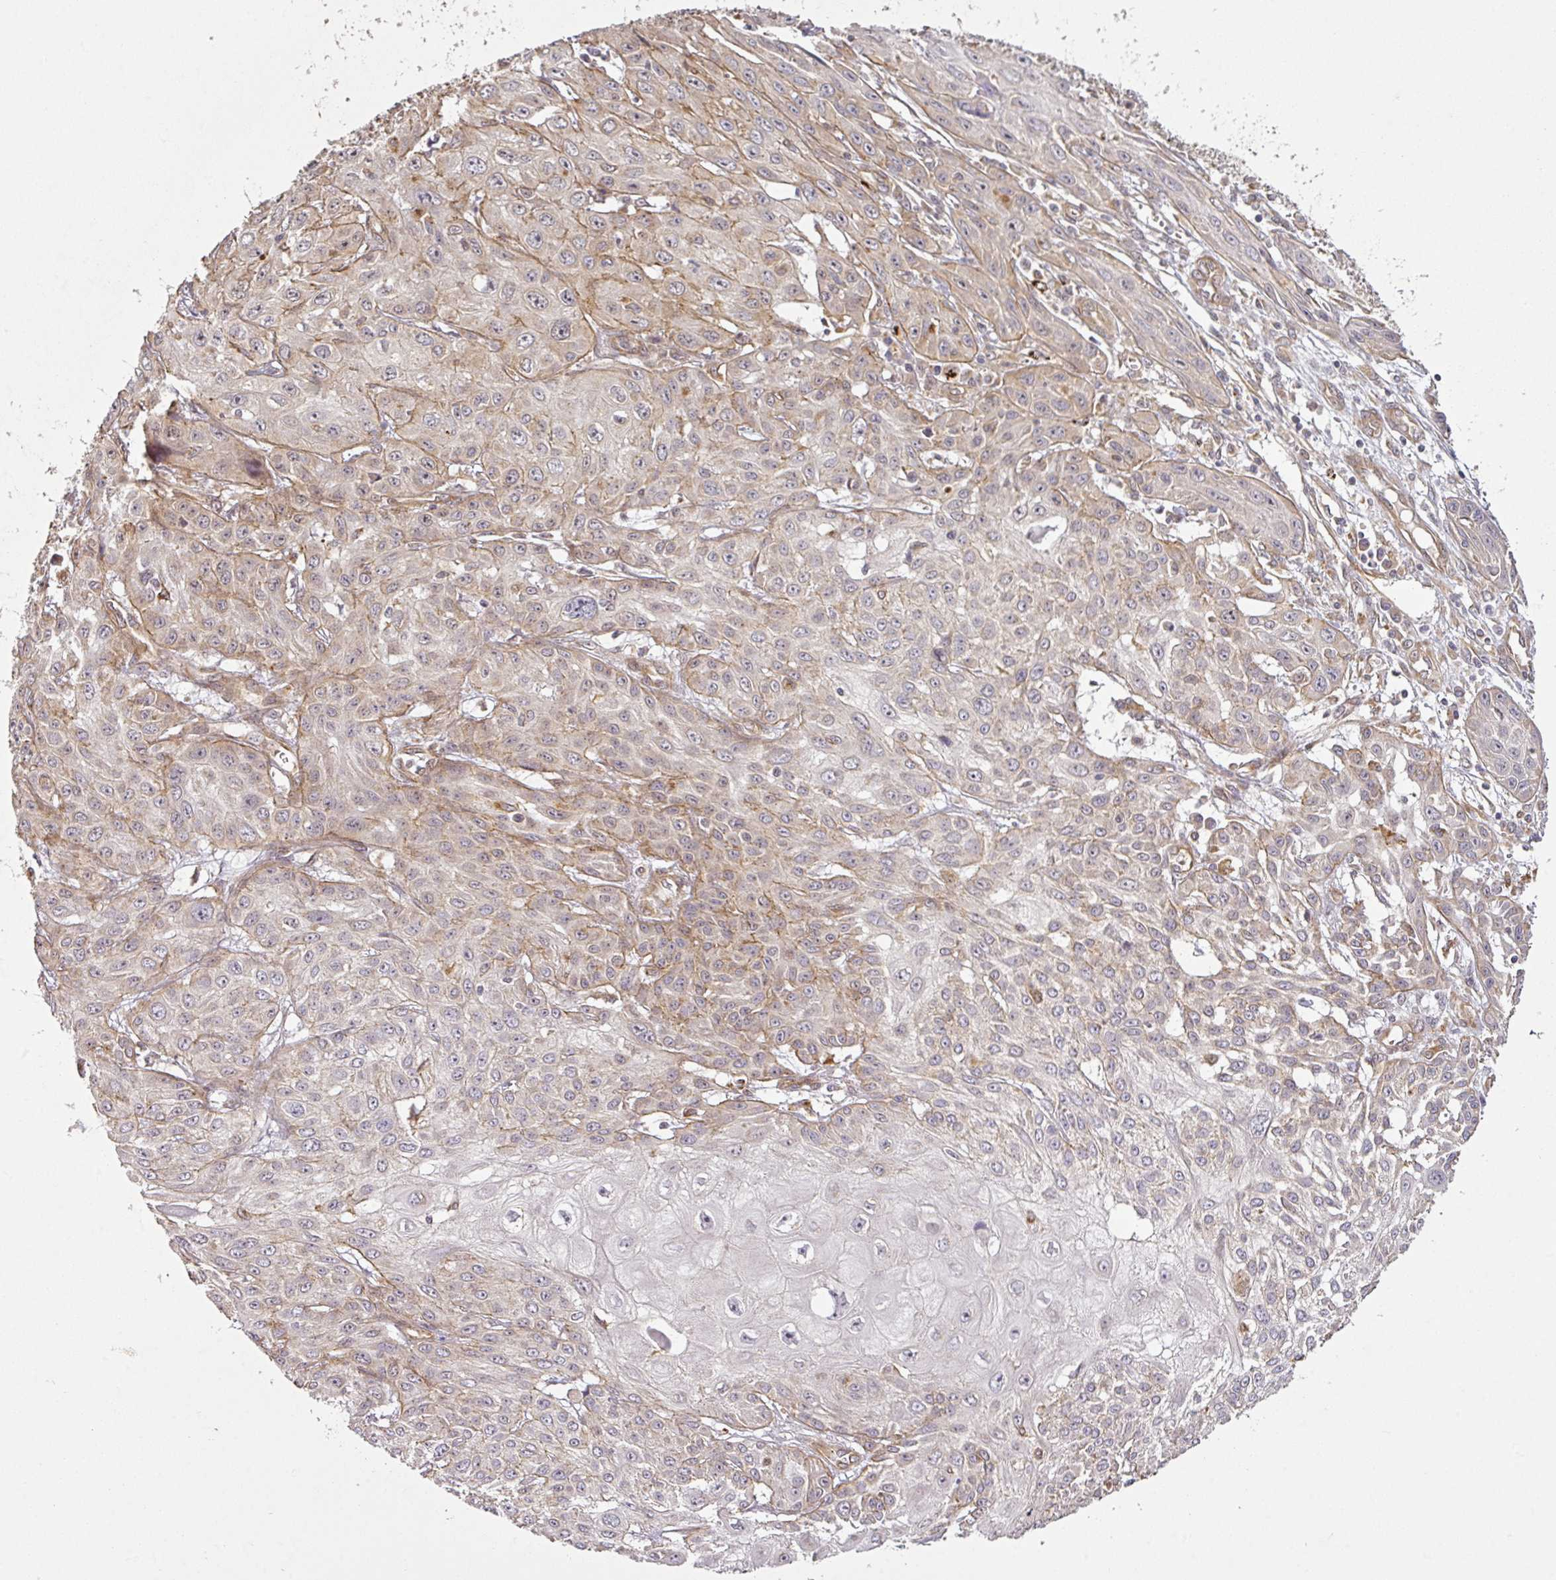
{"staining": {"intensity": "weak", "quantity": "25%-75%", "location": "cytoplasmic/membranous"}, "tissue": "skin cancer", "cell_type": "Tumor cells", "image_type": "cancer", "snomed": [{"axis": "morphology", "description": "Squamous cell carcinoma, NOS"}, {"axis": "topography", "description": "Skin"}, {"axis": "topography", "description": "Vulva"}], "caption": "Brown immunohistochemical staining in squamous cell carcinoma (skin) exhibits weak cytoplasmic/membranous expression in about 25%-75% of tumor cells.", "gene": "DIMT1", "patient": {"sex": "female", "age": 71}}